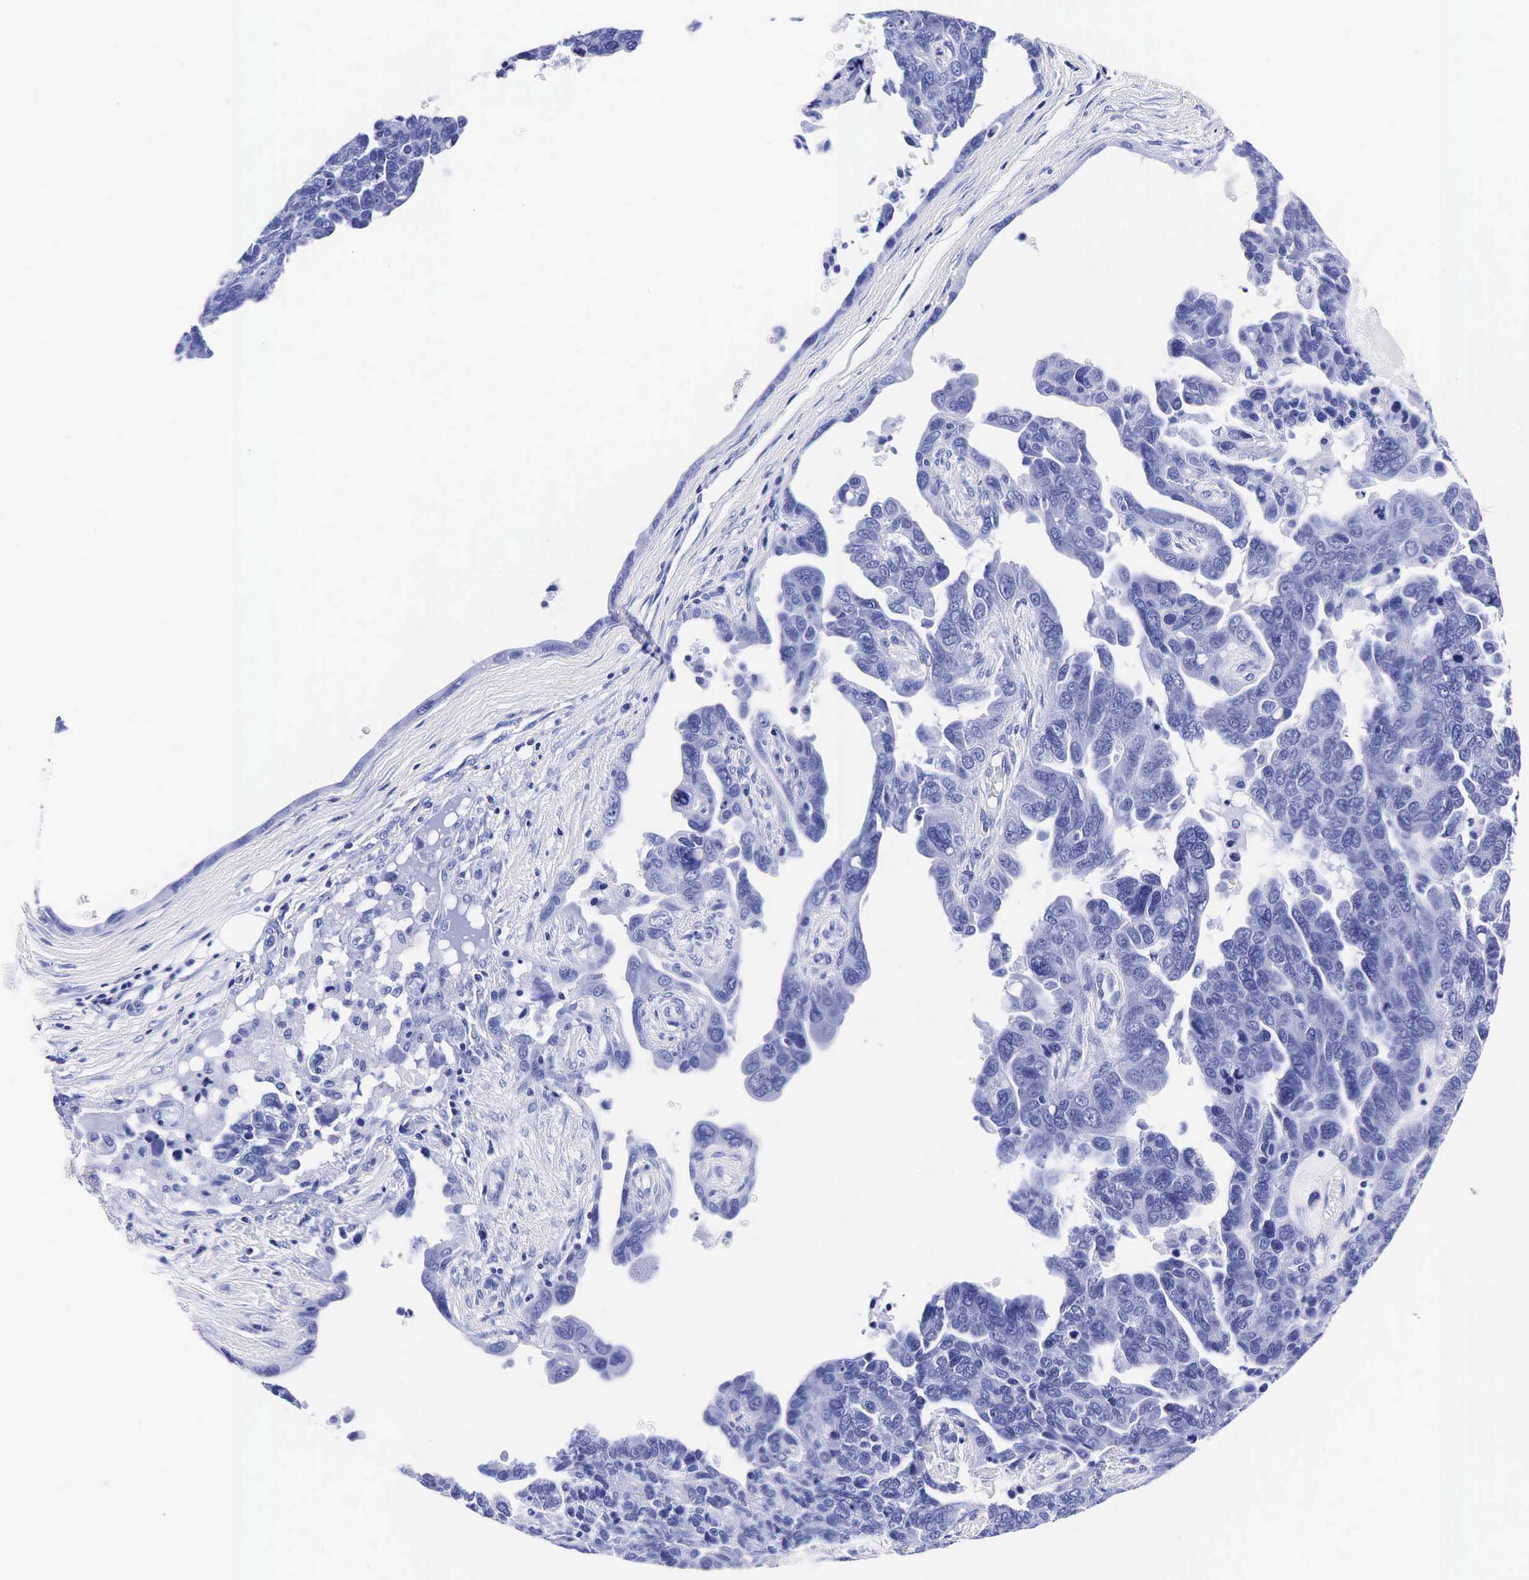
{"staining": {"intensity": "negative", "quantity": "none", "location": "none"}, "tissue": "ovarian cancer", "cell_type": "Tumor cells", "image_type": "cancer", "snomed": [{"axis": "morphology", "description": "Cystadenocarcinoma, serous, NOS"}, {"axis": "topography", "description": "Ovary"}], "caption": "An immunohistochemistry image of ovarian cancer is shown. There is no staining in tumor cells of ovarian cancer. The staining was performed using DAB to visualize the protein expression in brown, while the nuclei were stained in blue with hematoxylin (Magnification: 20x).", "gene": "KLK3", "patient": {"sex": "female", "age": 64}}